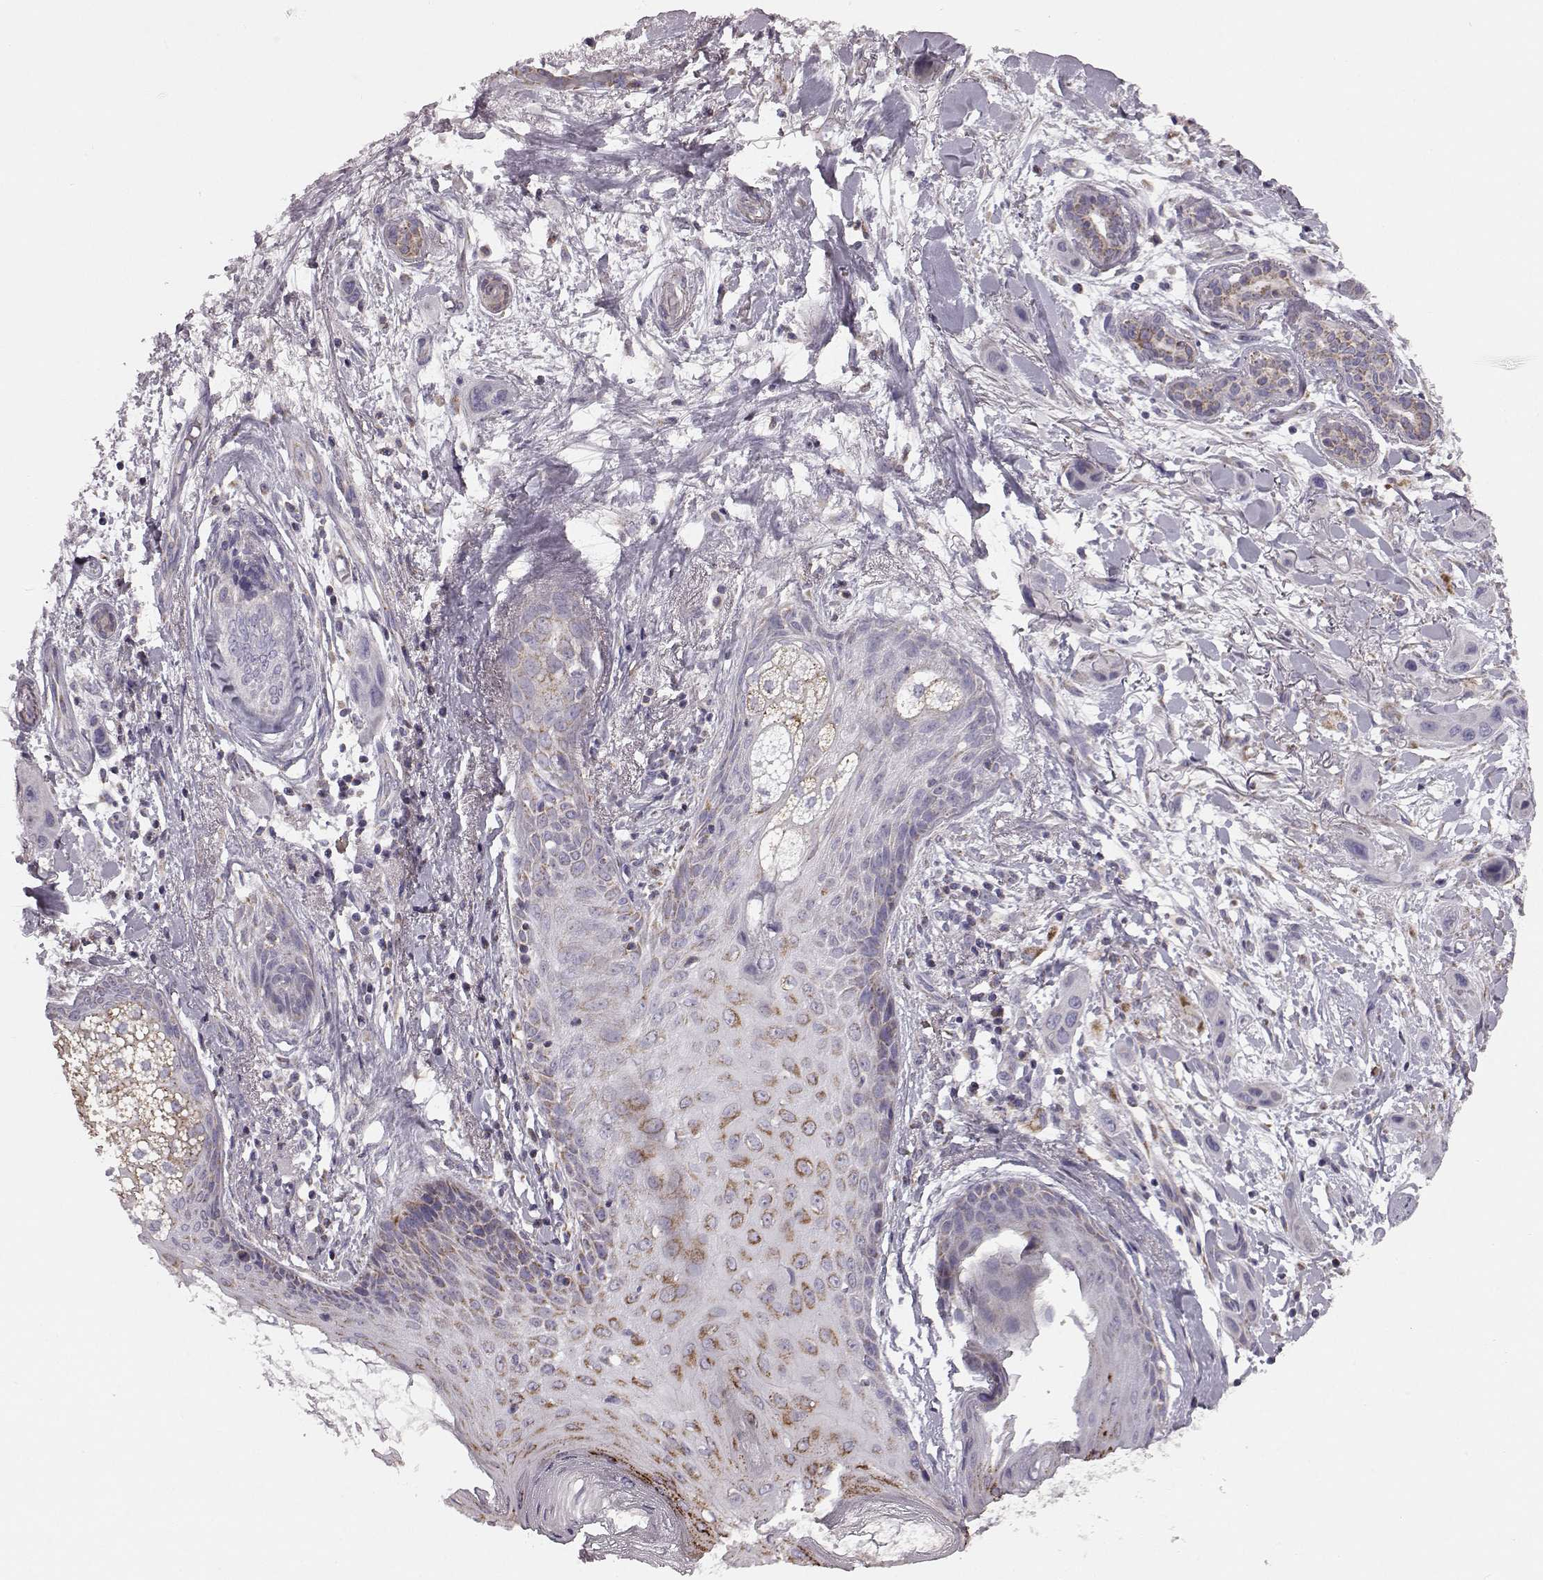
{"staining": {"intensity": "negative", "quantity": "none", "location": "none"}, "tissue": "skin cancer", "cell_type": "Tumor cells", "image_type": "cancer", "snomed": [{"axis": "morphology", "description": "Squamous cell carcinoma, NOS"}, {"axis": "topography", "description": "Skin"}], "caption": "A high-resolution histopathology image shows immunohistochemistry (IHC) staining of squamous cell carcinoma (skin), which demonstrates no significant staining in tumor cells. Nuclei are stained in blue.", "gene": "FAM8A1", "patient": {"sex": "male", "age": 79}}